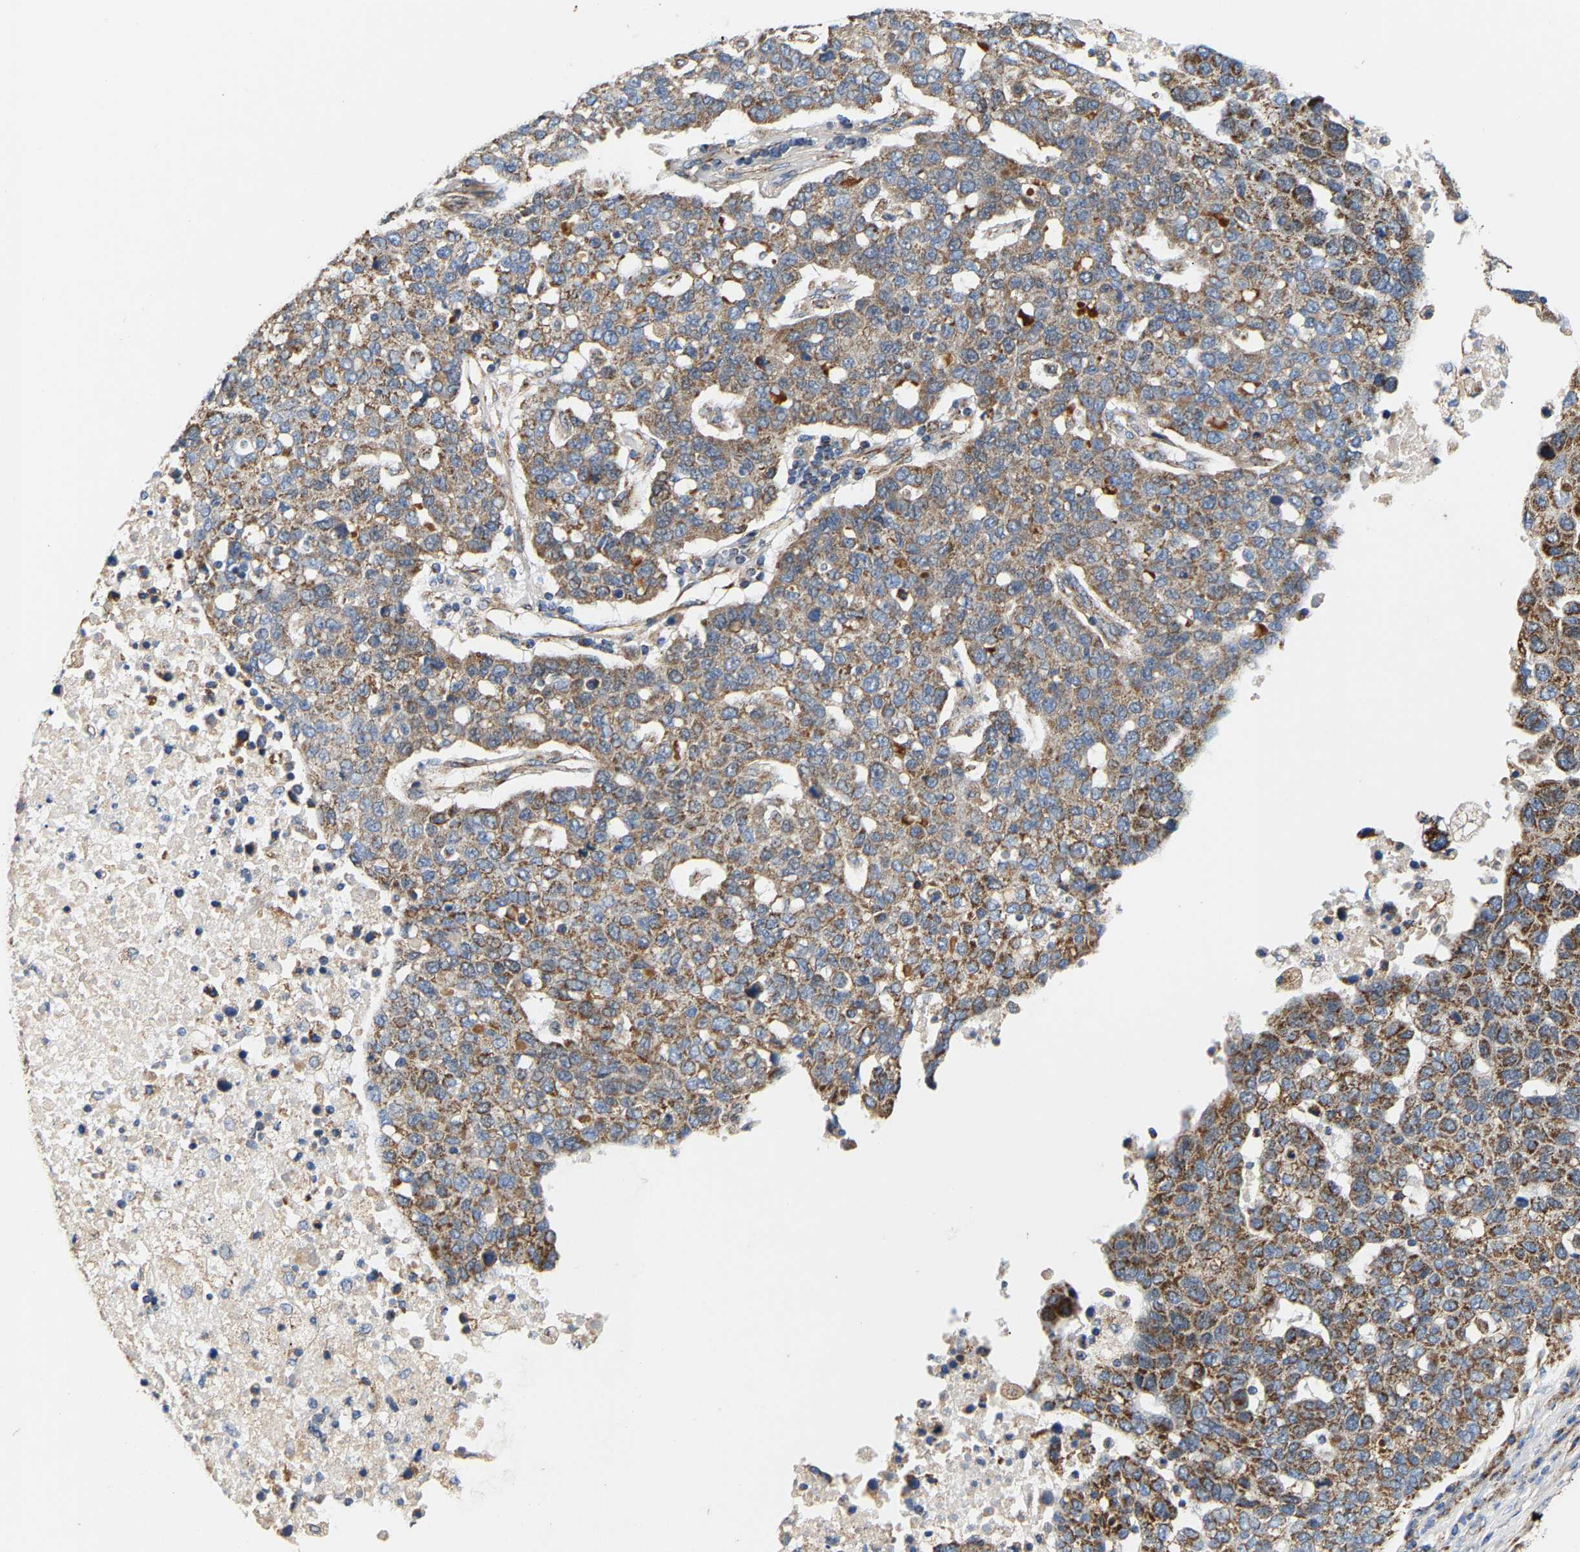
{"staining": {"intensity": "moderate", "quantity": ">75%", "location": "cytoplasmic/membranous"}, "tissue": "pancreatic cancer", "cell_type": "Tumor cells", "image_type": "cancer", "snomed": [{"axis": "morphology", "description": "Adenocarcinoma, NOS"}, {"axis": "topography", "description": "Pancreas"}], "caption": "Pancreatic cancer (adenocarcinoma) tissue displays moderate cytoplasmic/membranous positivity in approximately >75% of tumor cells, visualized by immunohistochemistry. Nuclei are stained in blue.", "gene": "TMEM168", "patient": {"sex": "female", "age": 61}}